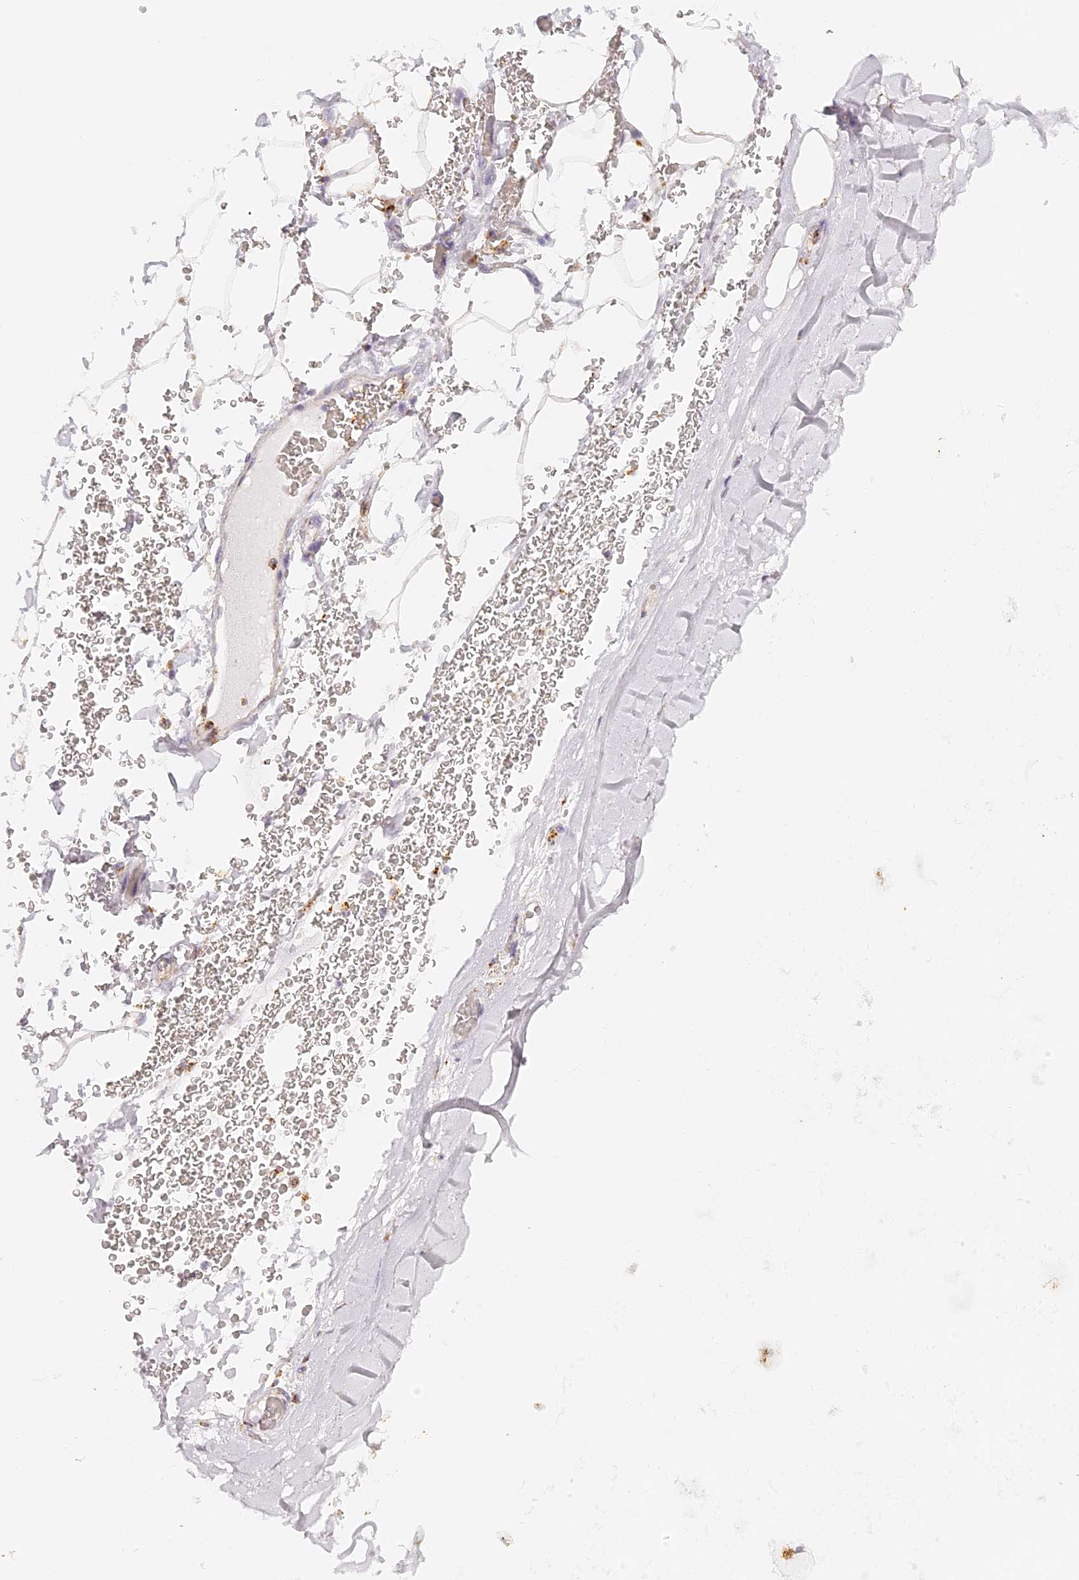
{"staining": {"intensity": "negative", "quantity": "none", "location": "none"}, "tissue": "adipose tissue", "cell_type": "Adipocytes", "image_type": "normal", "snomed": [{"axis": "morphology", "description": "Normal tissue, NOS"}, {"axis": "topography", "description": "Bronchus"}], "caption": "Immunohistochemical staining of benign human adipose tissue reveals no significant staining in adipocytes.", "gene": "LAMP2", "patient": {"sex": "male", "age": 66}}